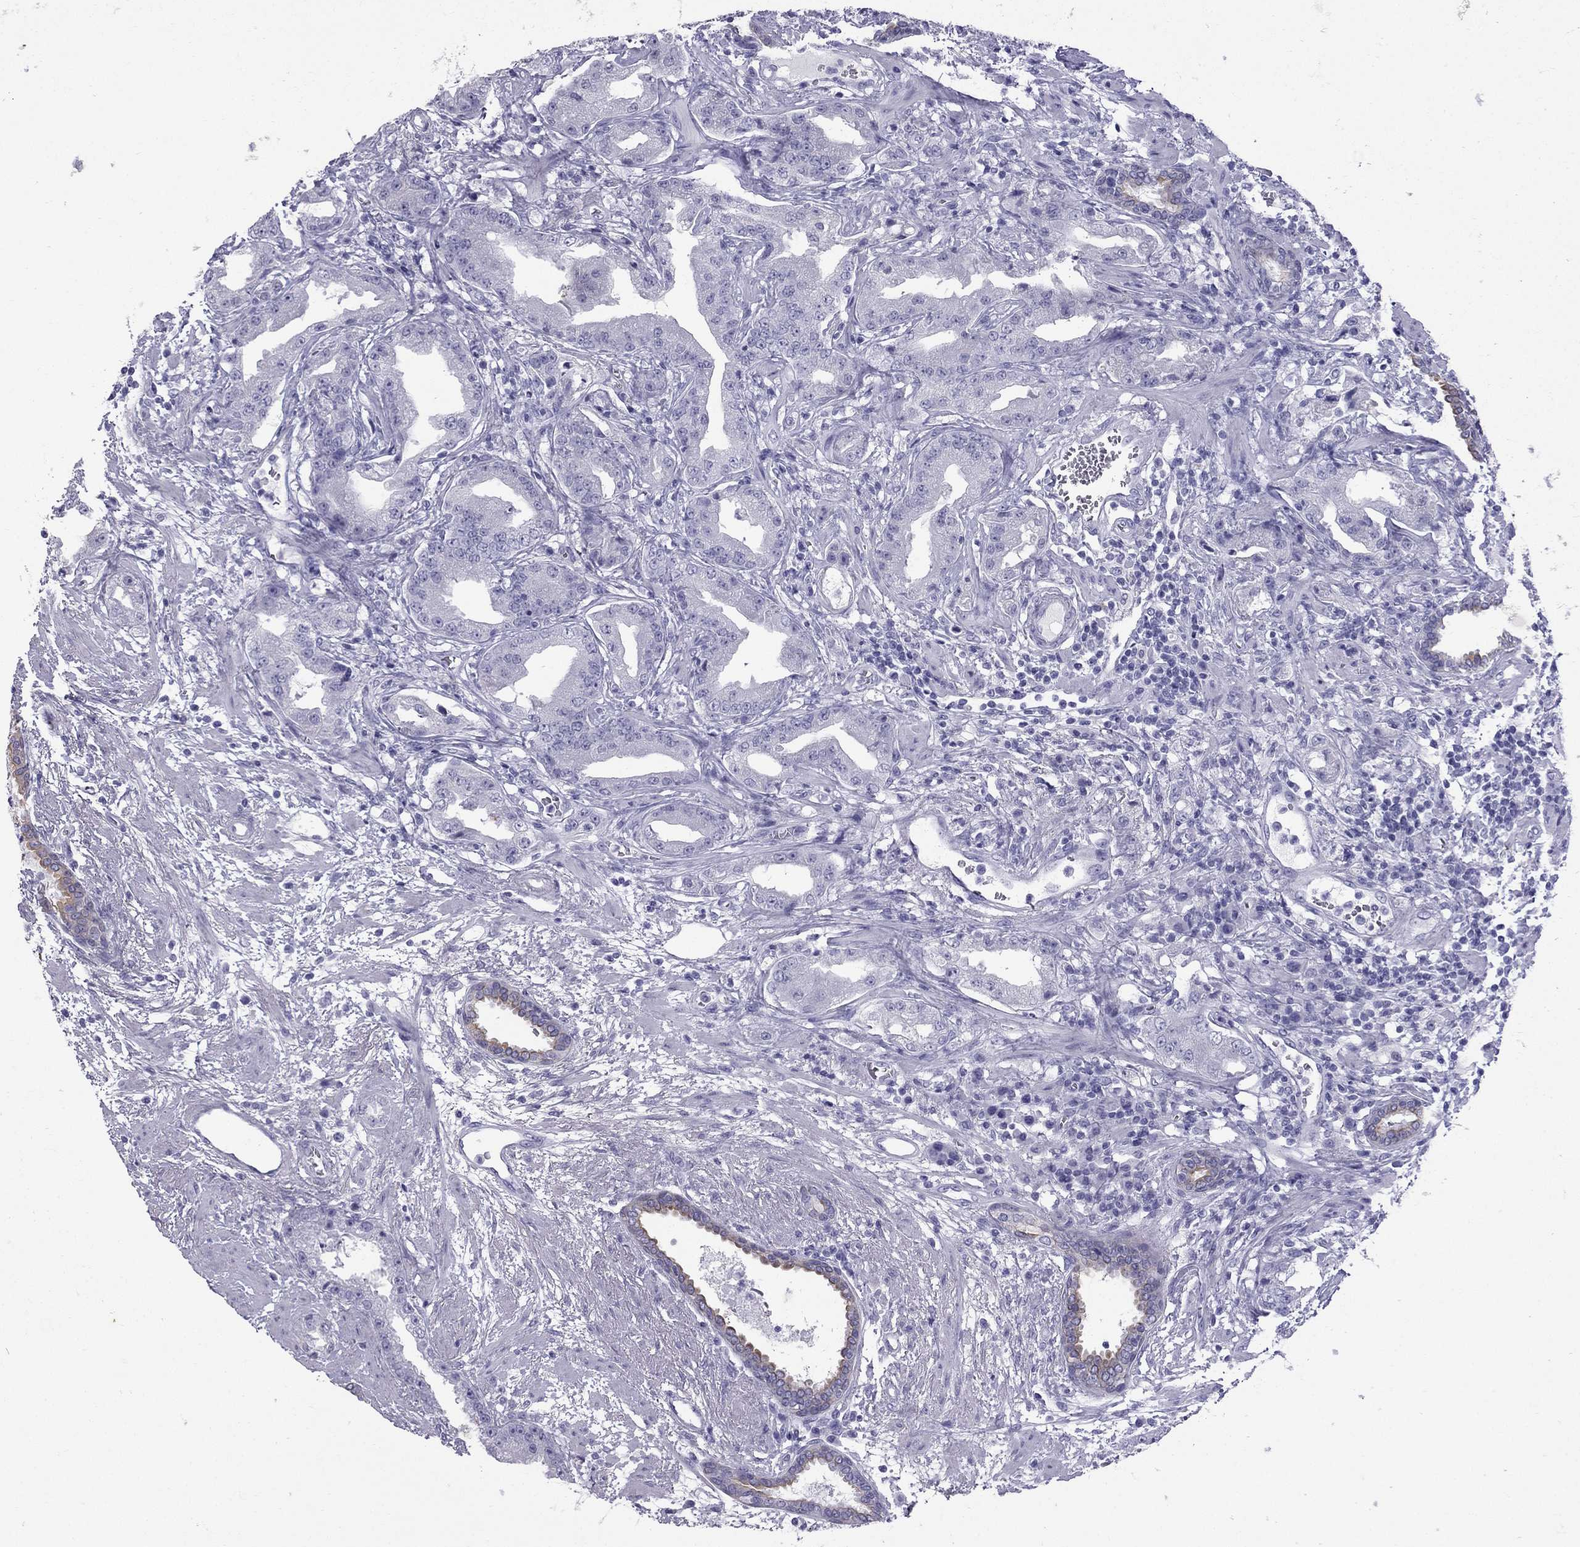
{"staining": {"intensity": "negative", "quantity": "none", "location": "none"}, "tissue": "prostate cancer", "cell_type": "Tumor cells", "image_type": "cancer", "snomed": [{"axis": "morphology", "description": "Adenocarcinoma, Low grade"}, {"axis": "topography", "description": "Prostate"}], "caption": "This is an immunohistochemistry (IHC) photomicrograph of prostate cancer. There is no staining in tumor cells.", "gene": "GJA8", "patient": {"sex": "male", "age": 62}}